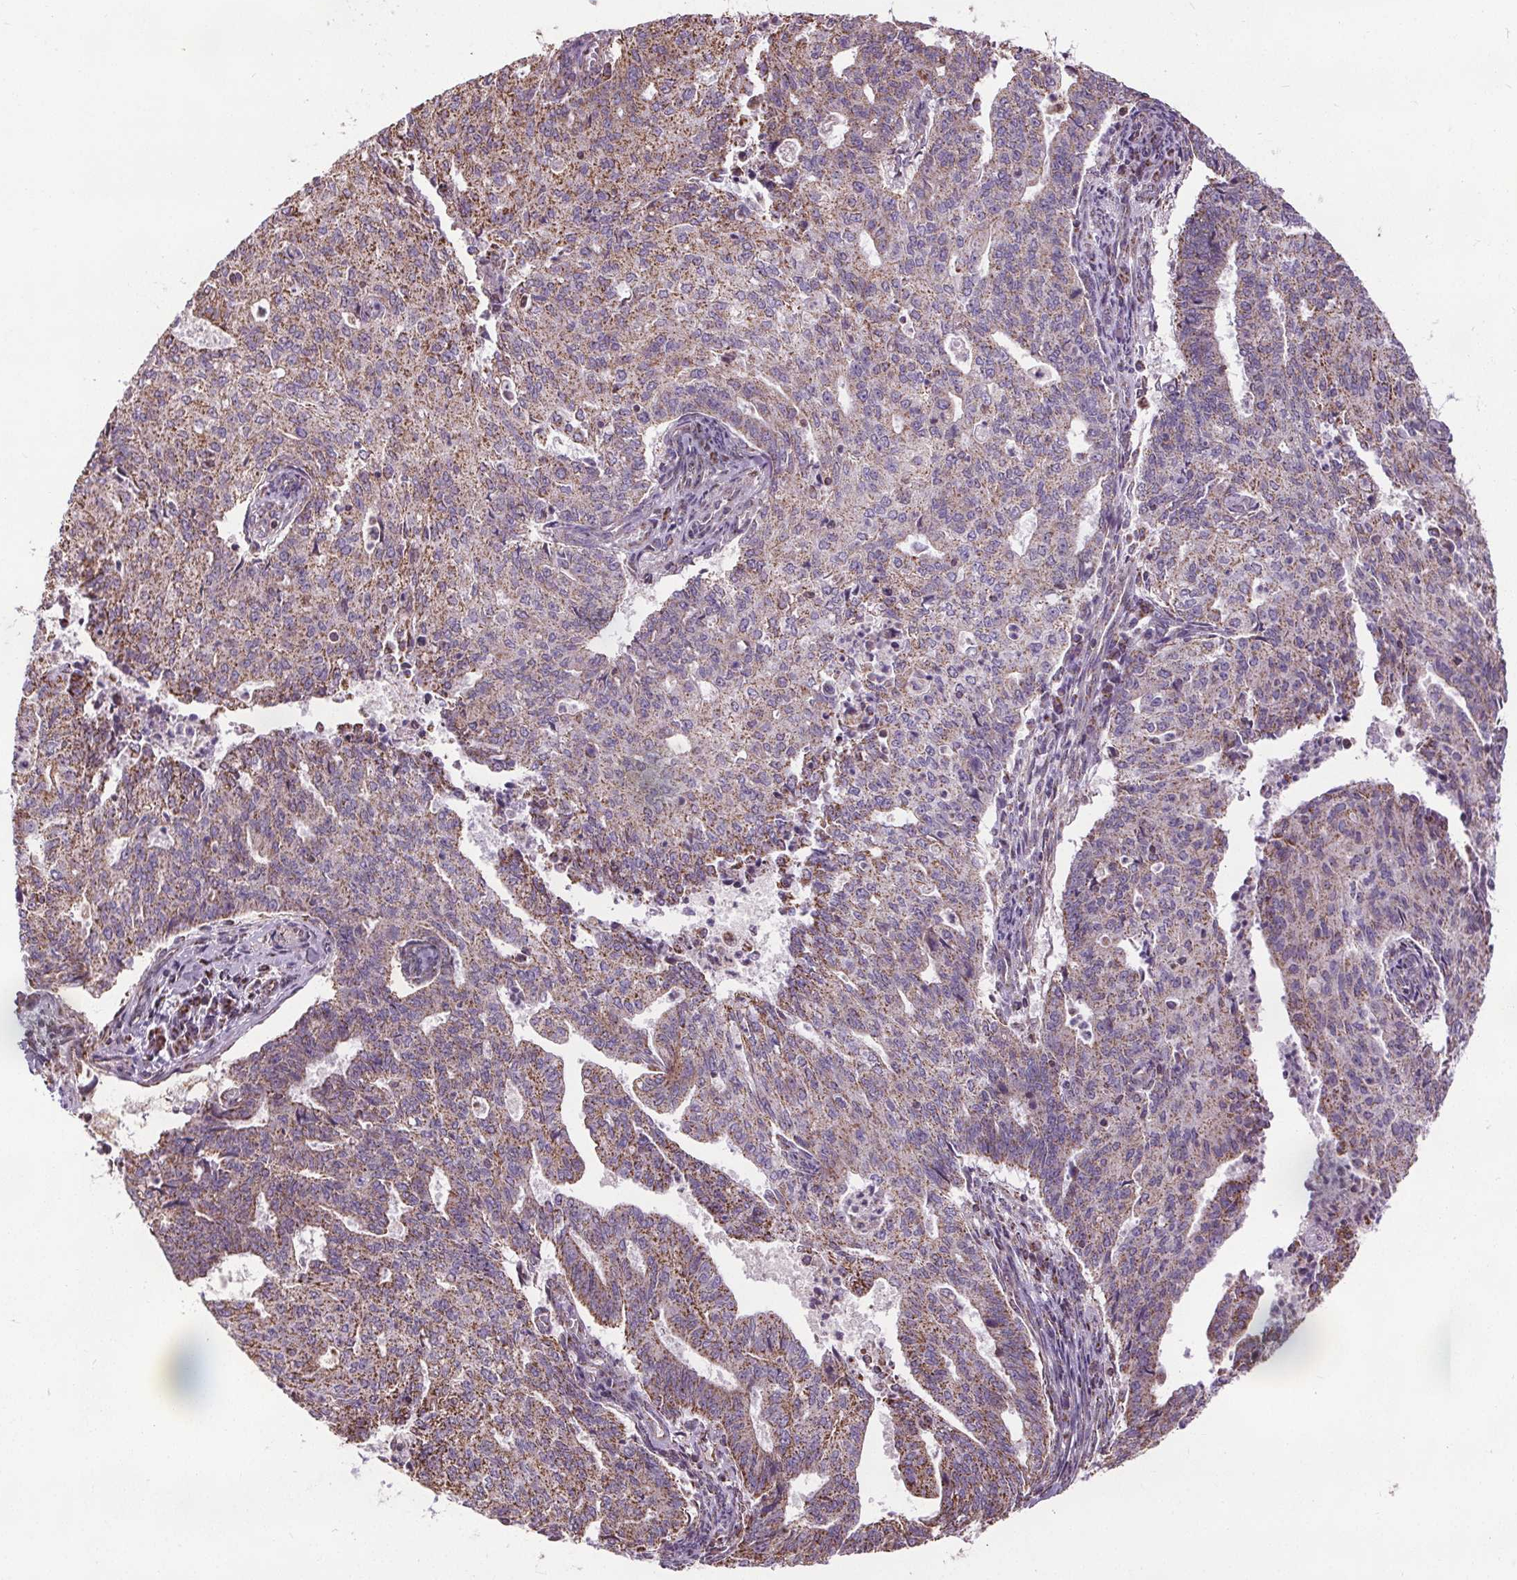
{"staining": {"intensity": "weak", "quantity": ">75%", "location": "cytoplasmic/membranous"}, "tissue": "endometrial cancer", "cell_type": "Tumor cells", "image_type": "cancer", "snomed": [{"axis": "morphology", "description": "Adenocarcinoma, NOS"}, {"axis": "topography", "description": "Endometrium"}], "caption": "Protein staining of endometrial adenocarcinoma tissue exhibits weak cytoplasmic/membranous expression in about >75% of tumor cells. Using DAB (brown) and hematoxylin (blue) stains, captured at high magnification using brightfield microscopy.", "gene": "ZNF548", "patient": {"sex": "female", "age": 82}}